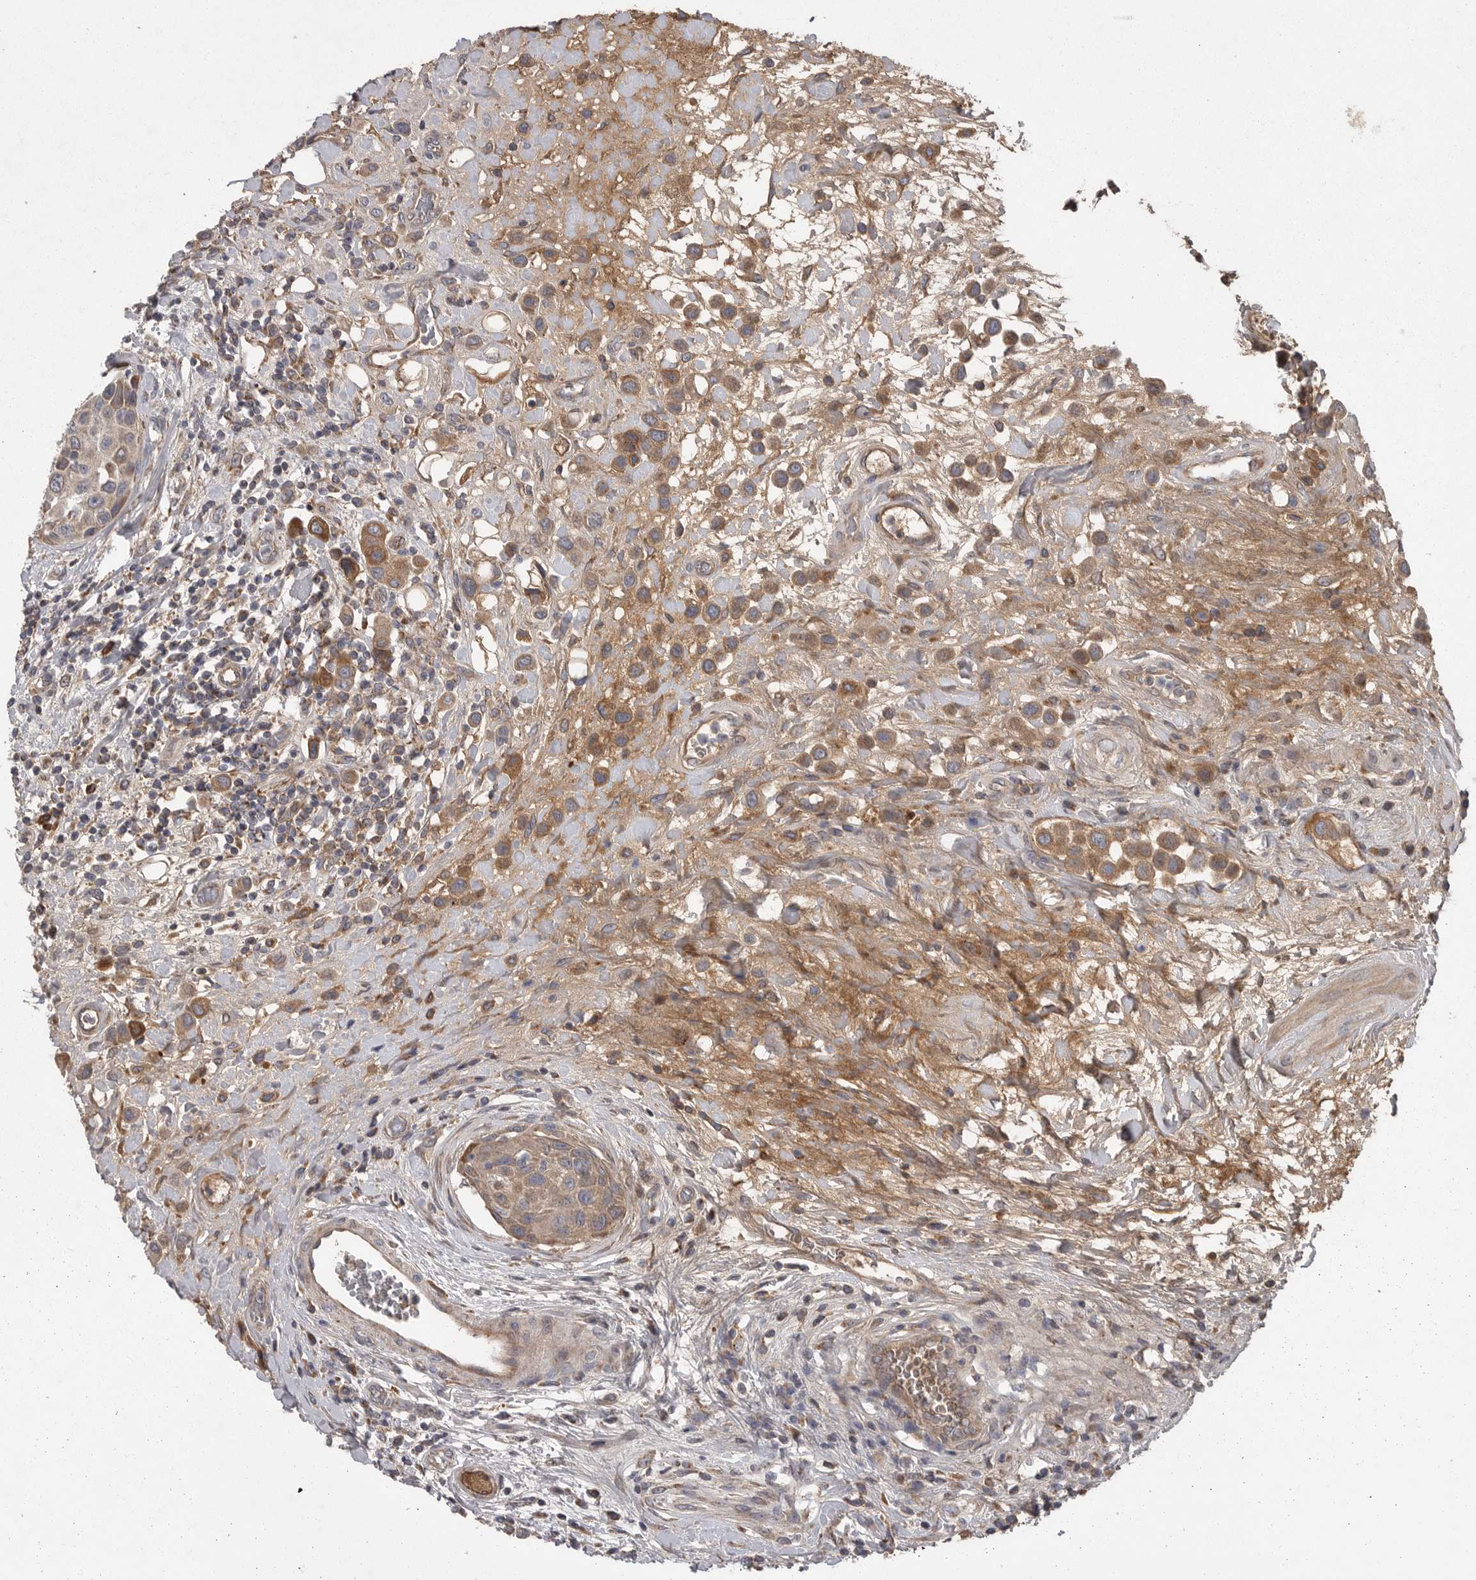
{"staining": {"intensity": "moderate", "quantity": "25%-75%", "location": "cytoplasmic/membranous"}, "tissue": "urothelial cancer", "cell_type": "Tumor cells", "image_type": "cancer", "snomed": [{"axis": "morphology", "description": "Urothelial carcinoma, High grade"}, {"axis": "topography", "description": "Urinary bladder"}], "caption": "An immunohistochemistry (IHC) histopathology image of neoplastic tissue is shown. Protein staining in brown labels moderate cytoplasmic/membranous positivity in urothelial cancer within tumor cells.", "gene": "CRP", "patient": {"sex": "male", "age": 50}}